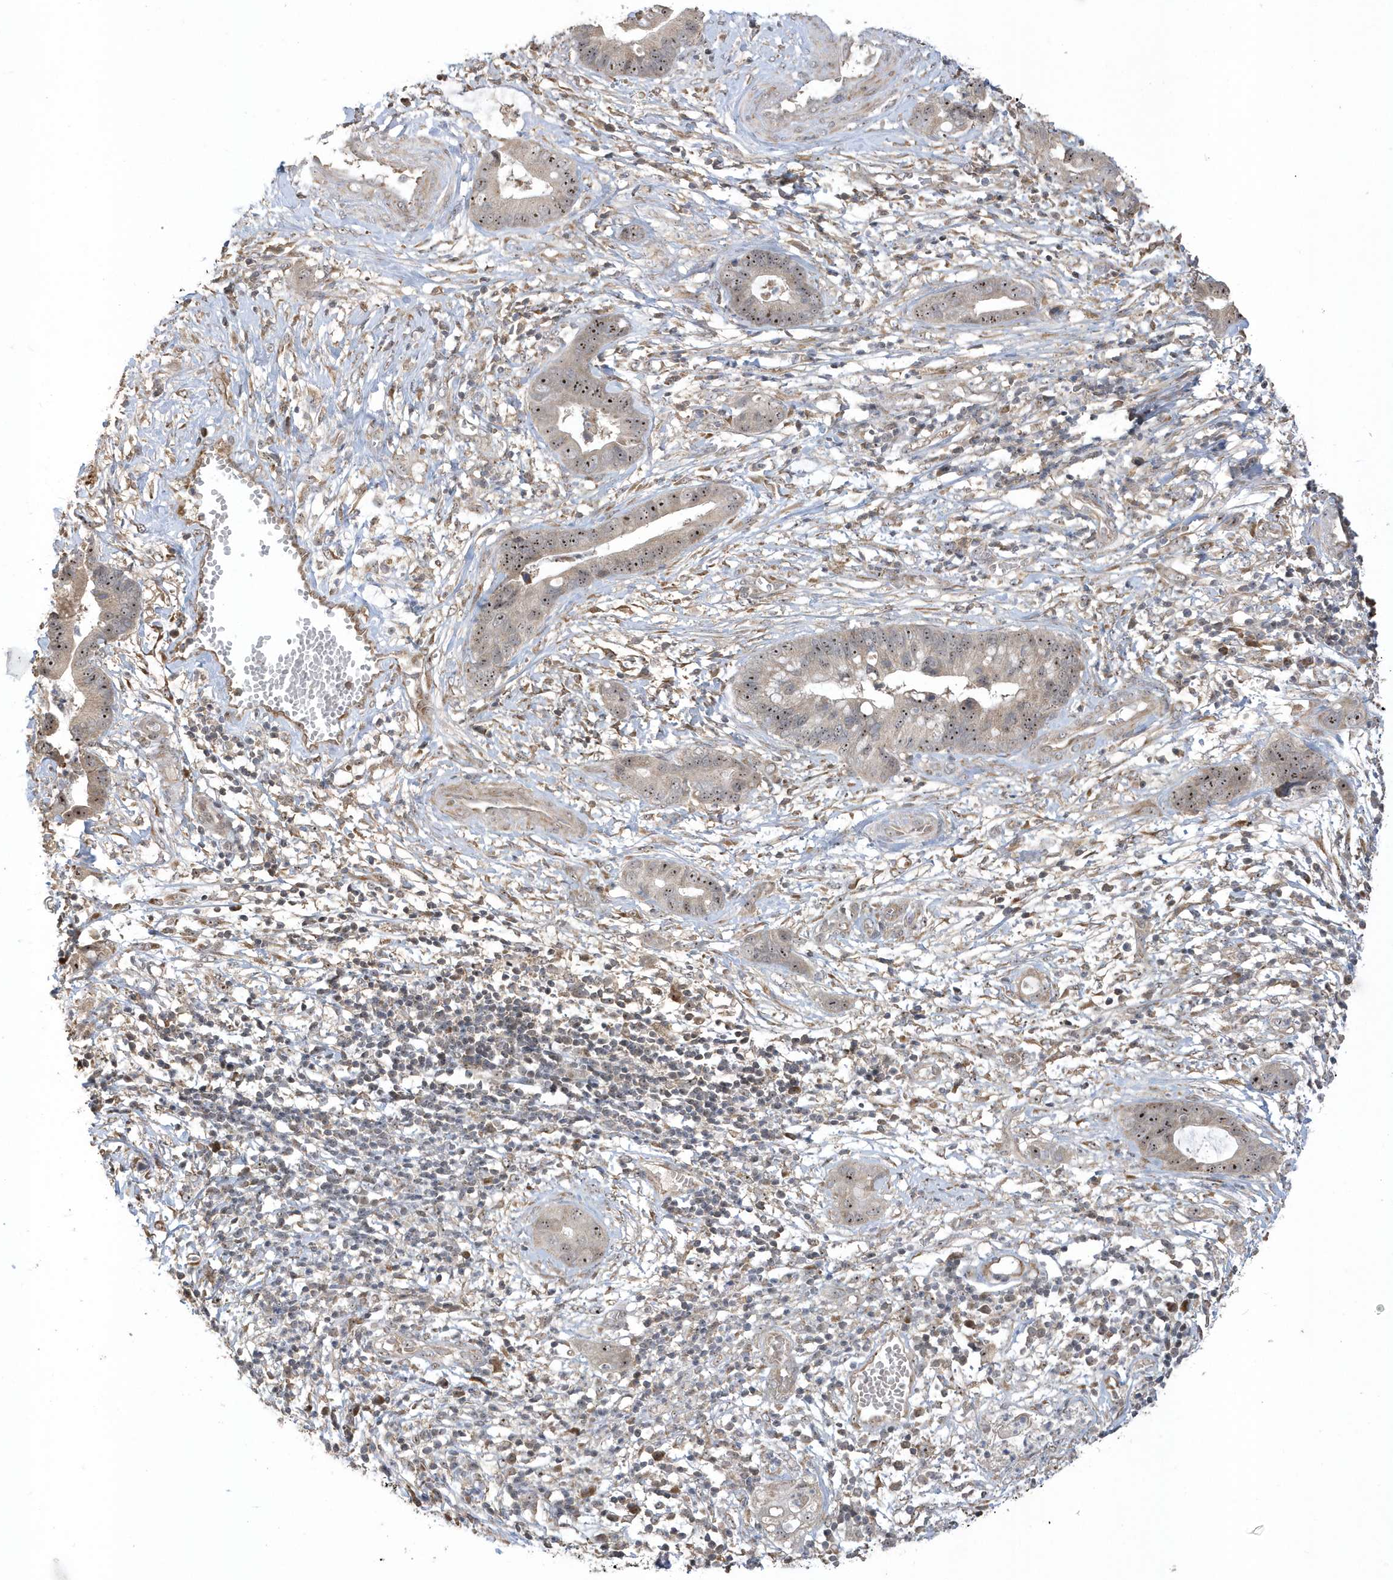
{"staining": {"intensity": "weak", "quantity": ">75%", "location": "cytoplasmic/membranous,nuclear"}, "tissue": "cervical cancer", "cell_type": "Tumor cells", "image_type": "cancer", "snomed": [{"axis": "morphology", "description": "Adenocarcinoma, NOS"}, {"axis": "topography", "description": "Cervix"}], "caption": "Cervical cancer (adenocarcinoma) tissue demonstrates weak cytoplasmic/membranous and nuclear positivity in about >75% of tumor cells", "gene": "ECM2", "patient": {"sex": "female", "age": 44}}